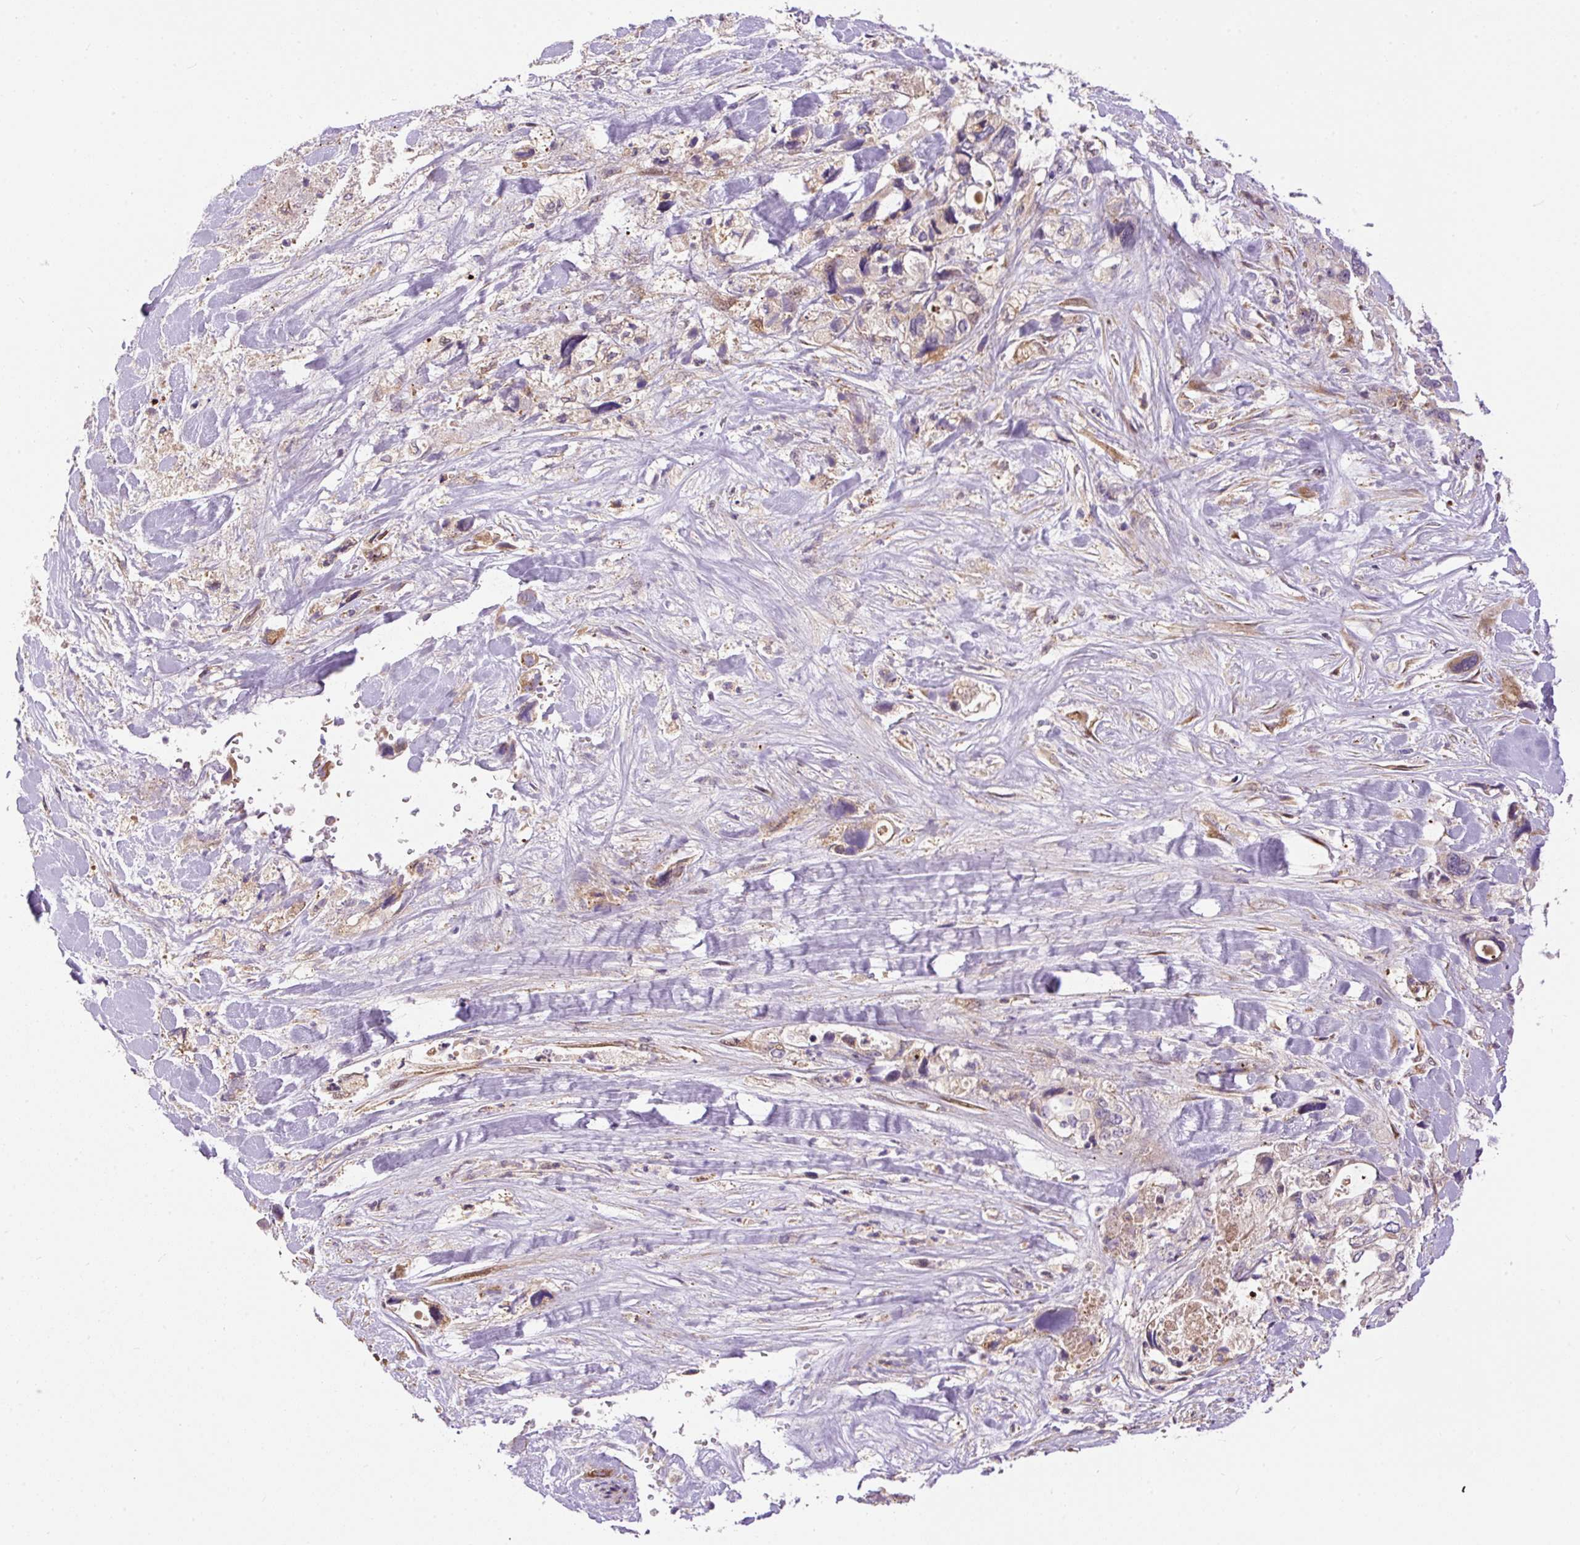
{"staining": {"intensity": "negative", "quantity": "none", "location": "none"}, "tissue": "pancreatic cancer", "cell_type": "Tumor cells", "image_type": "cancer", "snomed": [{"axis": "morphology", "description": "Adenocarcinoma, NOS"}, {"axis": "topography", "description": "Pancreas"}], "caption": "There is no significant staining in tumor cells of pancreatic cancer.", "gene": "PPME1", "patient": {"sex": "male", "age": 46}}